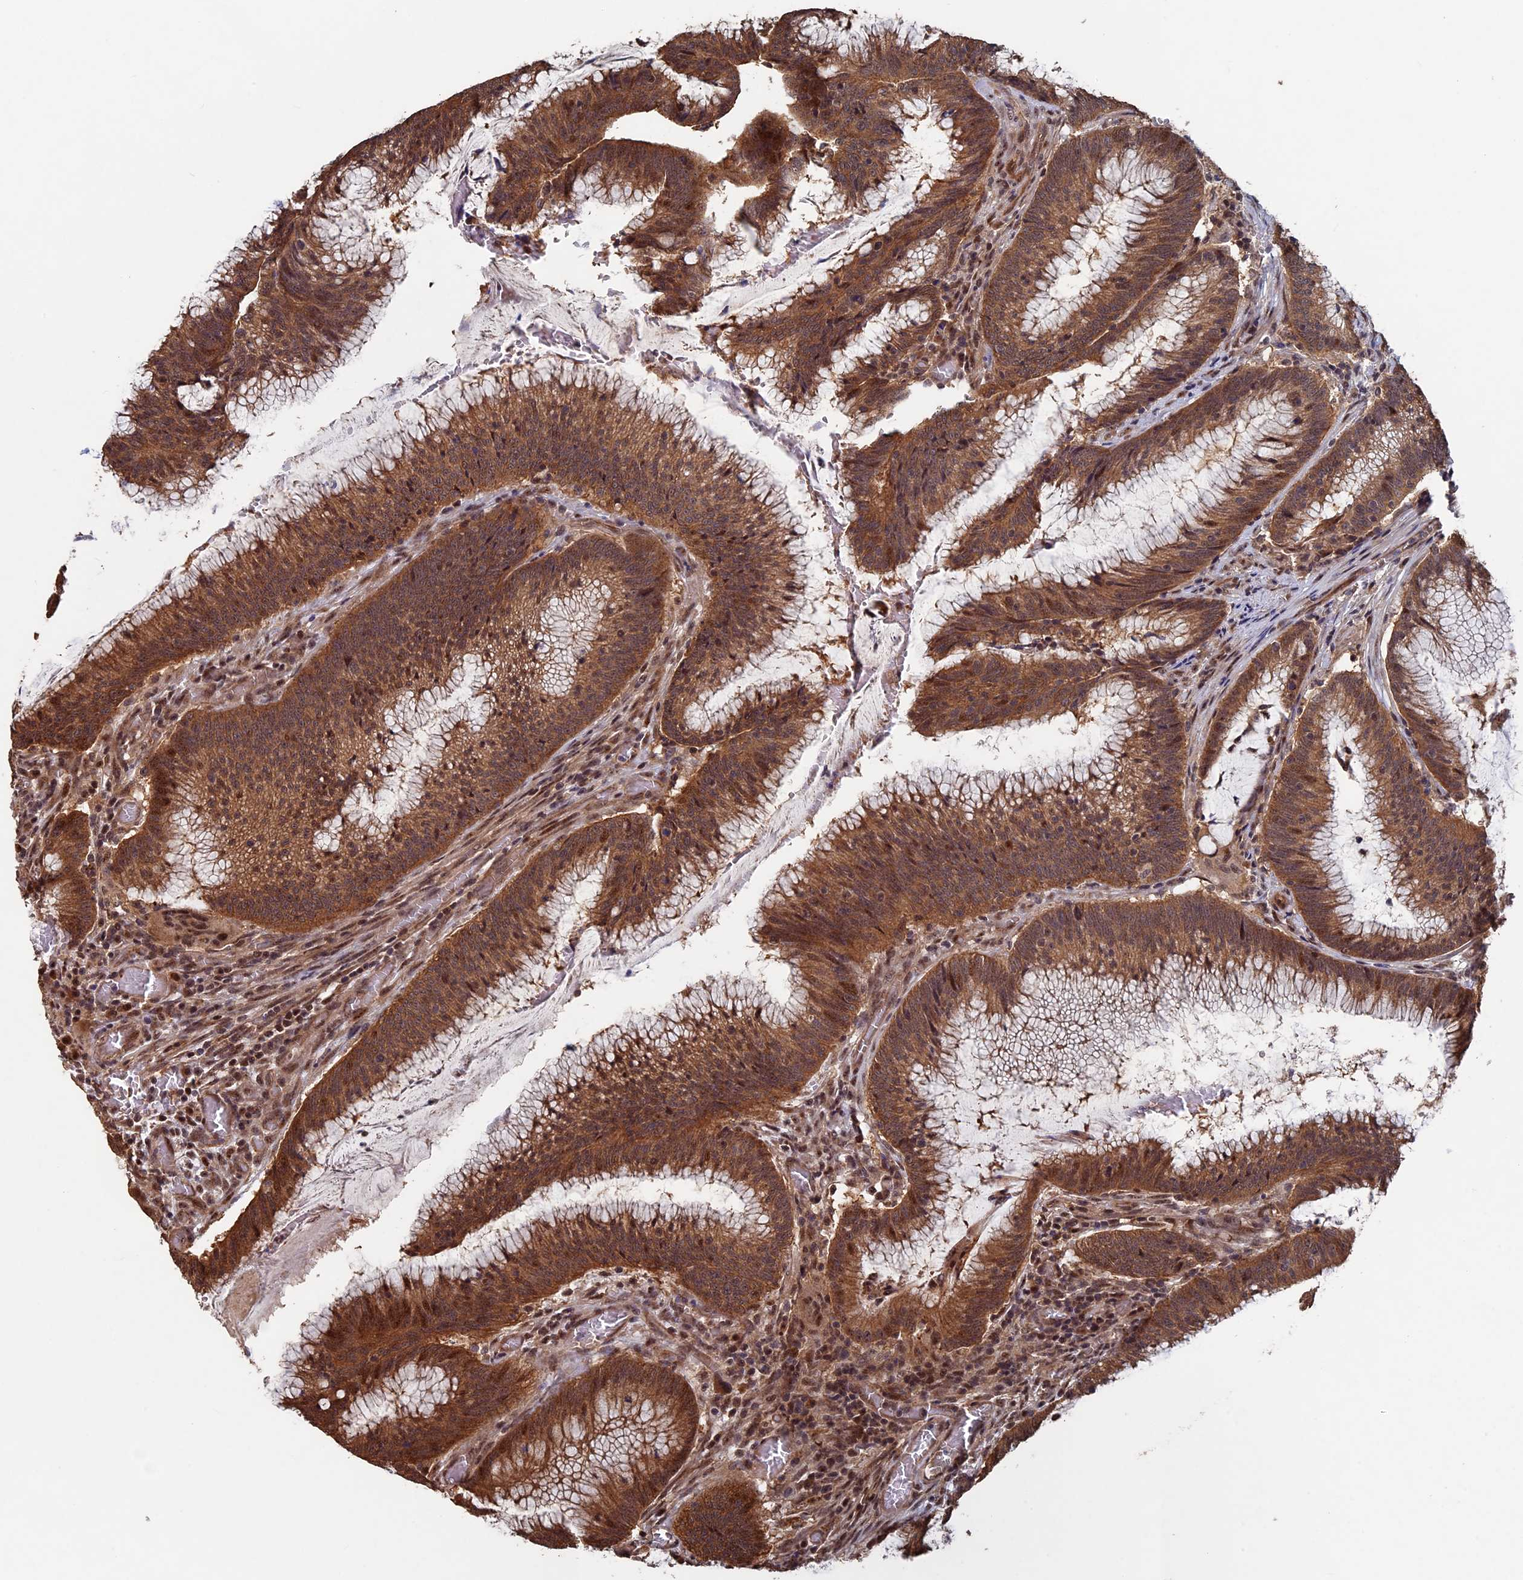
{"staining": {"intensity": "strong", "quantity": ">75%", "location": "cytoplasmic/membranous"}, "tissue": "colorectal cancer", "cell_type": "Tumor cells", "image_type": "cancer", "snomed": [{"axis": "morphology", "description": "Adenocarcinoma, NOS"}, {"axis": "topography", "description": "Rectum"}], "caption": "Human colorectal cancer stained for a protein (brown) reveals strong cytoplasmic/membranous positive expression in about >75% of tumor cells.", "gene": "KIAA1328", "patient": {"sex": "female", "age": 77}}